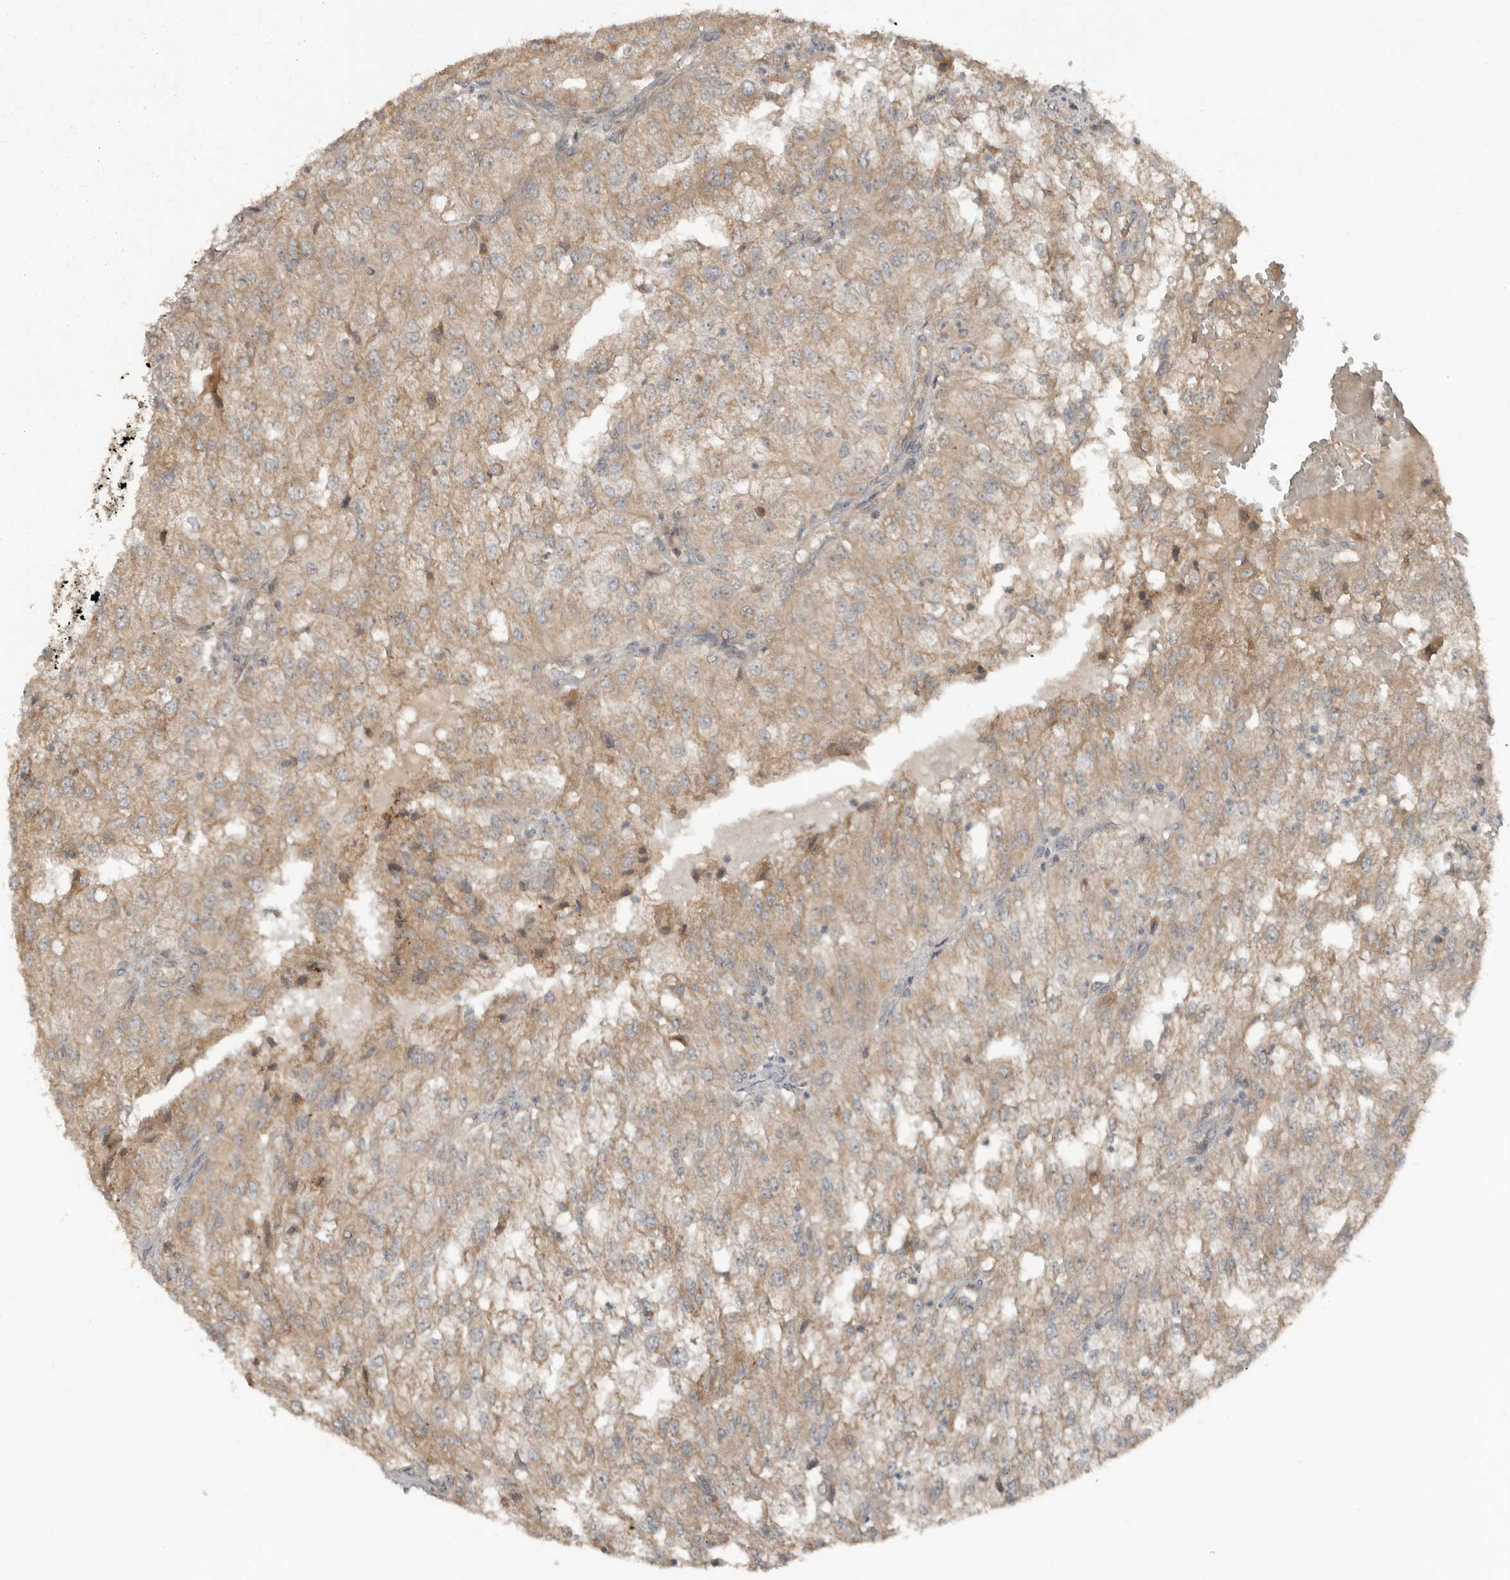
{"staining": {"intensity": "weak", "quantity": ">75%", "location": "cytoplasmic/membranous"}, "tissue": "renal cancer", "cell_type": "Tumor cells", "image_type": "cancer", "snomed": [{"axis": "morphology", "description": "Adenocarcinoma, NOS"}, {"axis": "topography", "description": "Kidney"}], "caption": "Immunohistochemical staining of human renal adenocarcinoma displays low levels of weak cytoplasmic/membranous expression in approximately >75% of tumor cells.", "gene": "SLC6A7", "patient": {"sex": "female", "age": 54}}